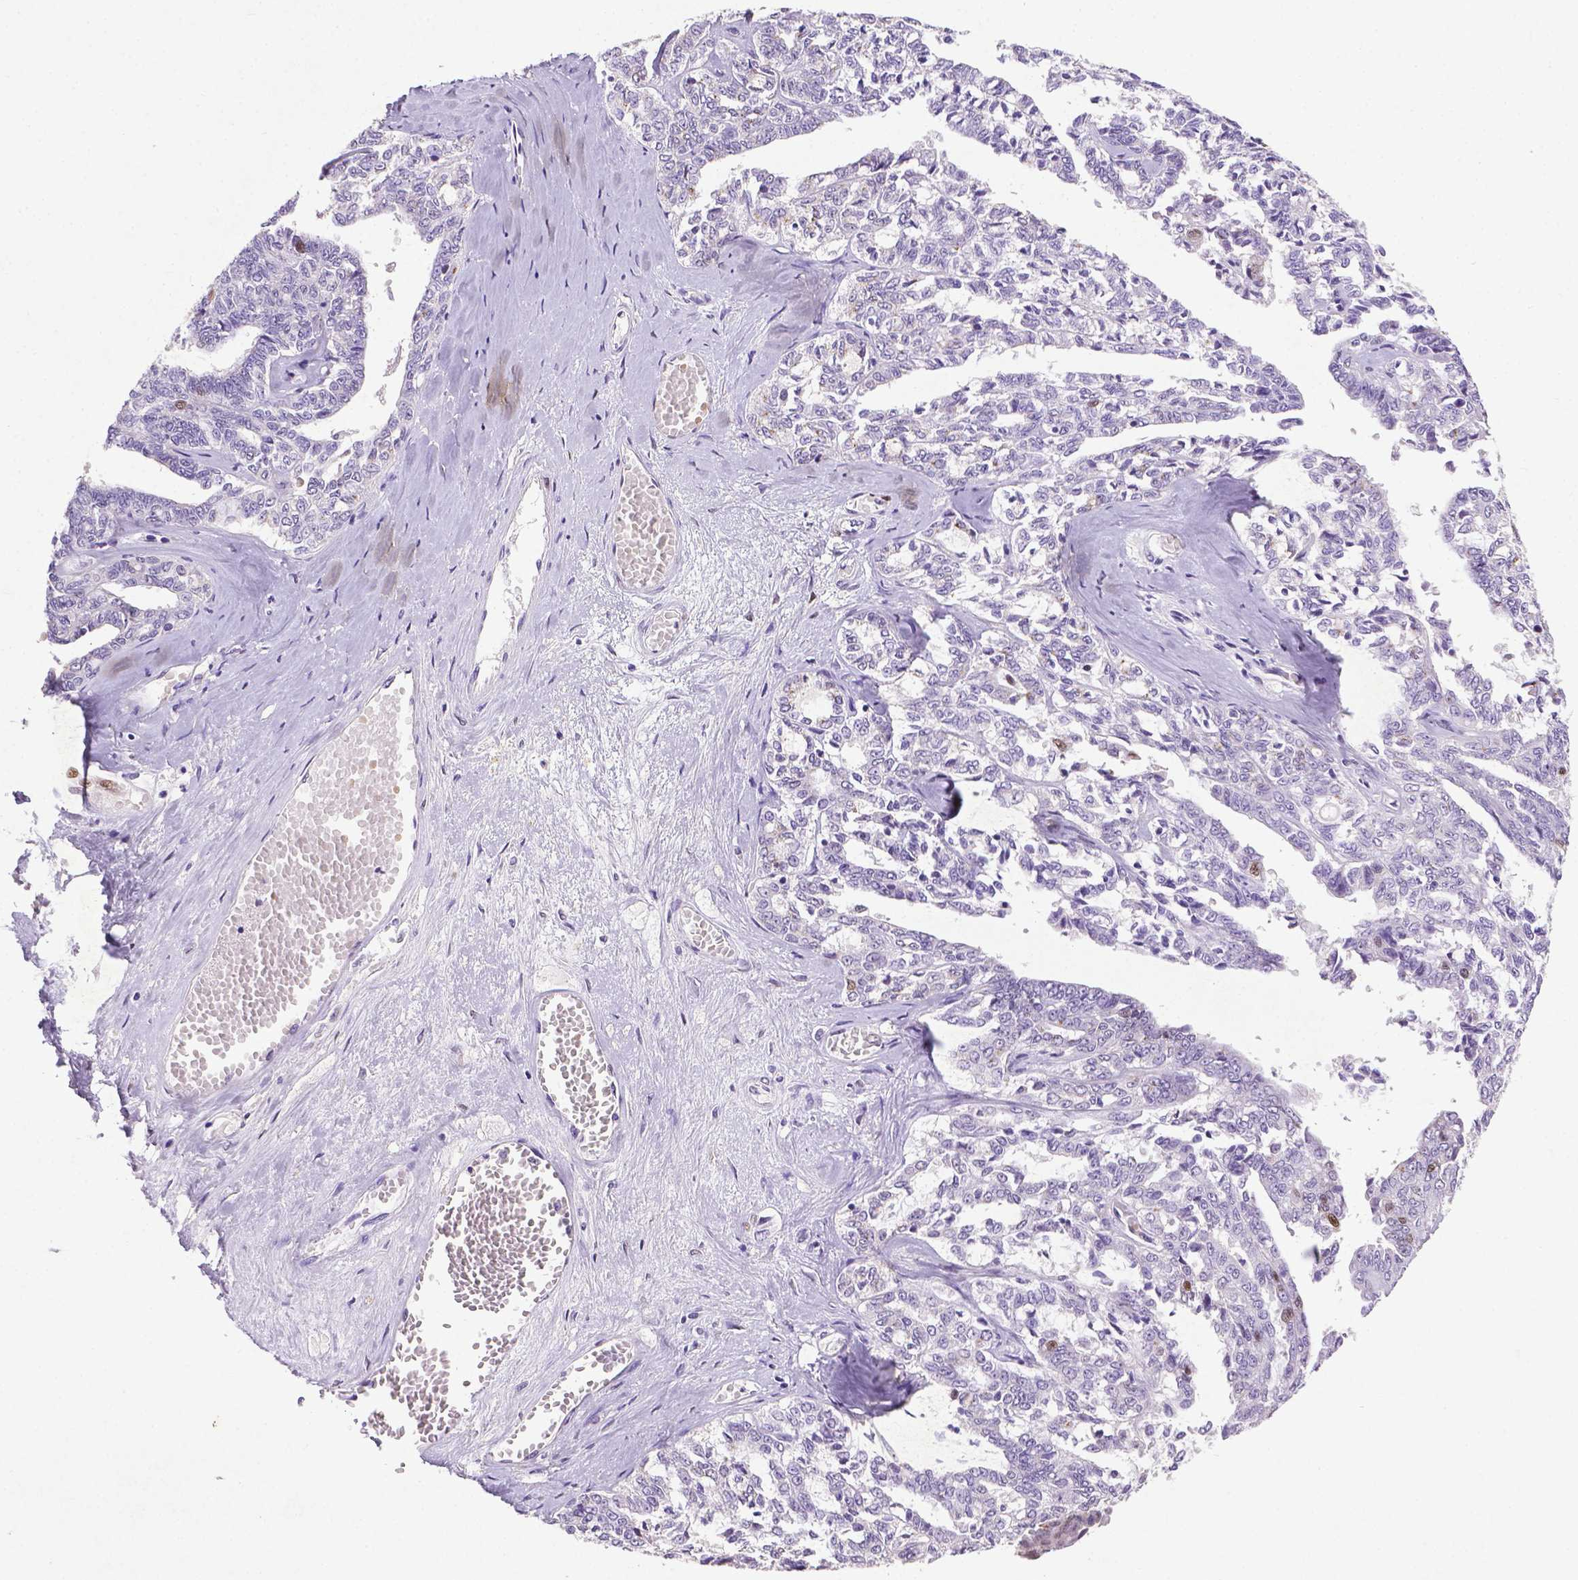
{"staining": {"intensity": "moderate", "quantity": "<25%", "location": "nuclear"}, "tissue": "ovarian cancer", "cell_type": "Tumor cells", "image_type": "cancer", "snomed": [{"axis": "morphology", "description": "Cystadenocarcinoma, serous, NOS"}, {"axis": "topography", "description": "Ovary"}], "caption": "A brown stain shows moderate nuclear staining of a protein in human ovarian serous cystadenocarcinoma tumor cells.", "gene": "CDKN1A", "patient": {"sex": "female", "age": 71}}